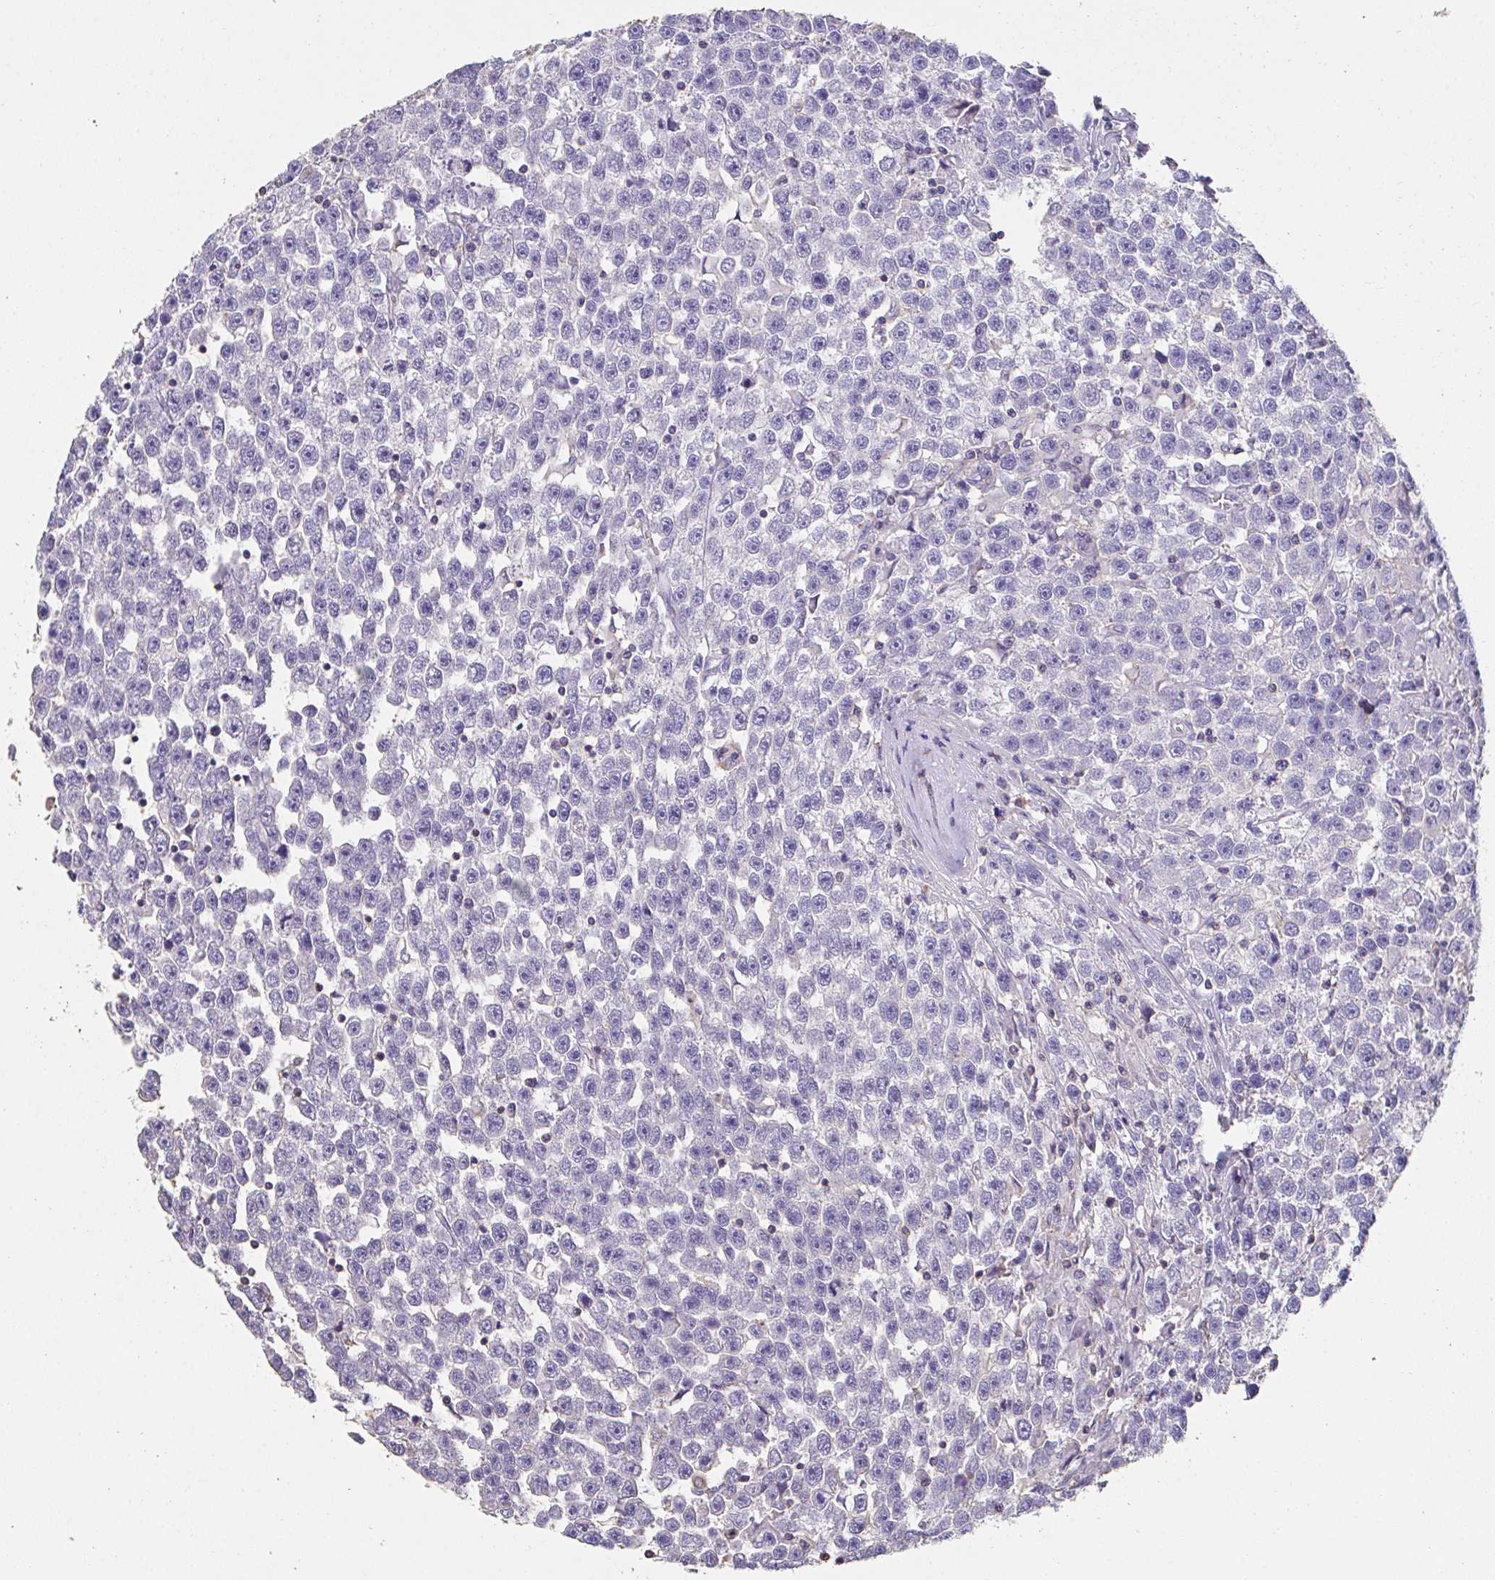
{"staining": {"intensity": "negative", "quantity": "none", "location": "none"}, "tissue": "testis cancer", "cell_type": "Tumor cells", "image_type": "cancer", "snomed": [{"axis": "morphology", "description": "Seminoma, NOS"}, {"axis": "topography", "description": "Testis"}], "caption": "Testis cancer was stained to show a protein in brown. There is no significant expression in tumor cells. (IHC, brightfield microscopy, high magnification).", "gene": "IL23R", "patient": {"sex": "male", "age": 31}}